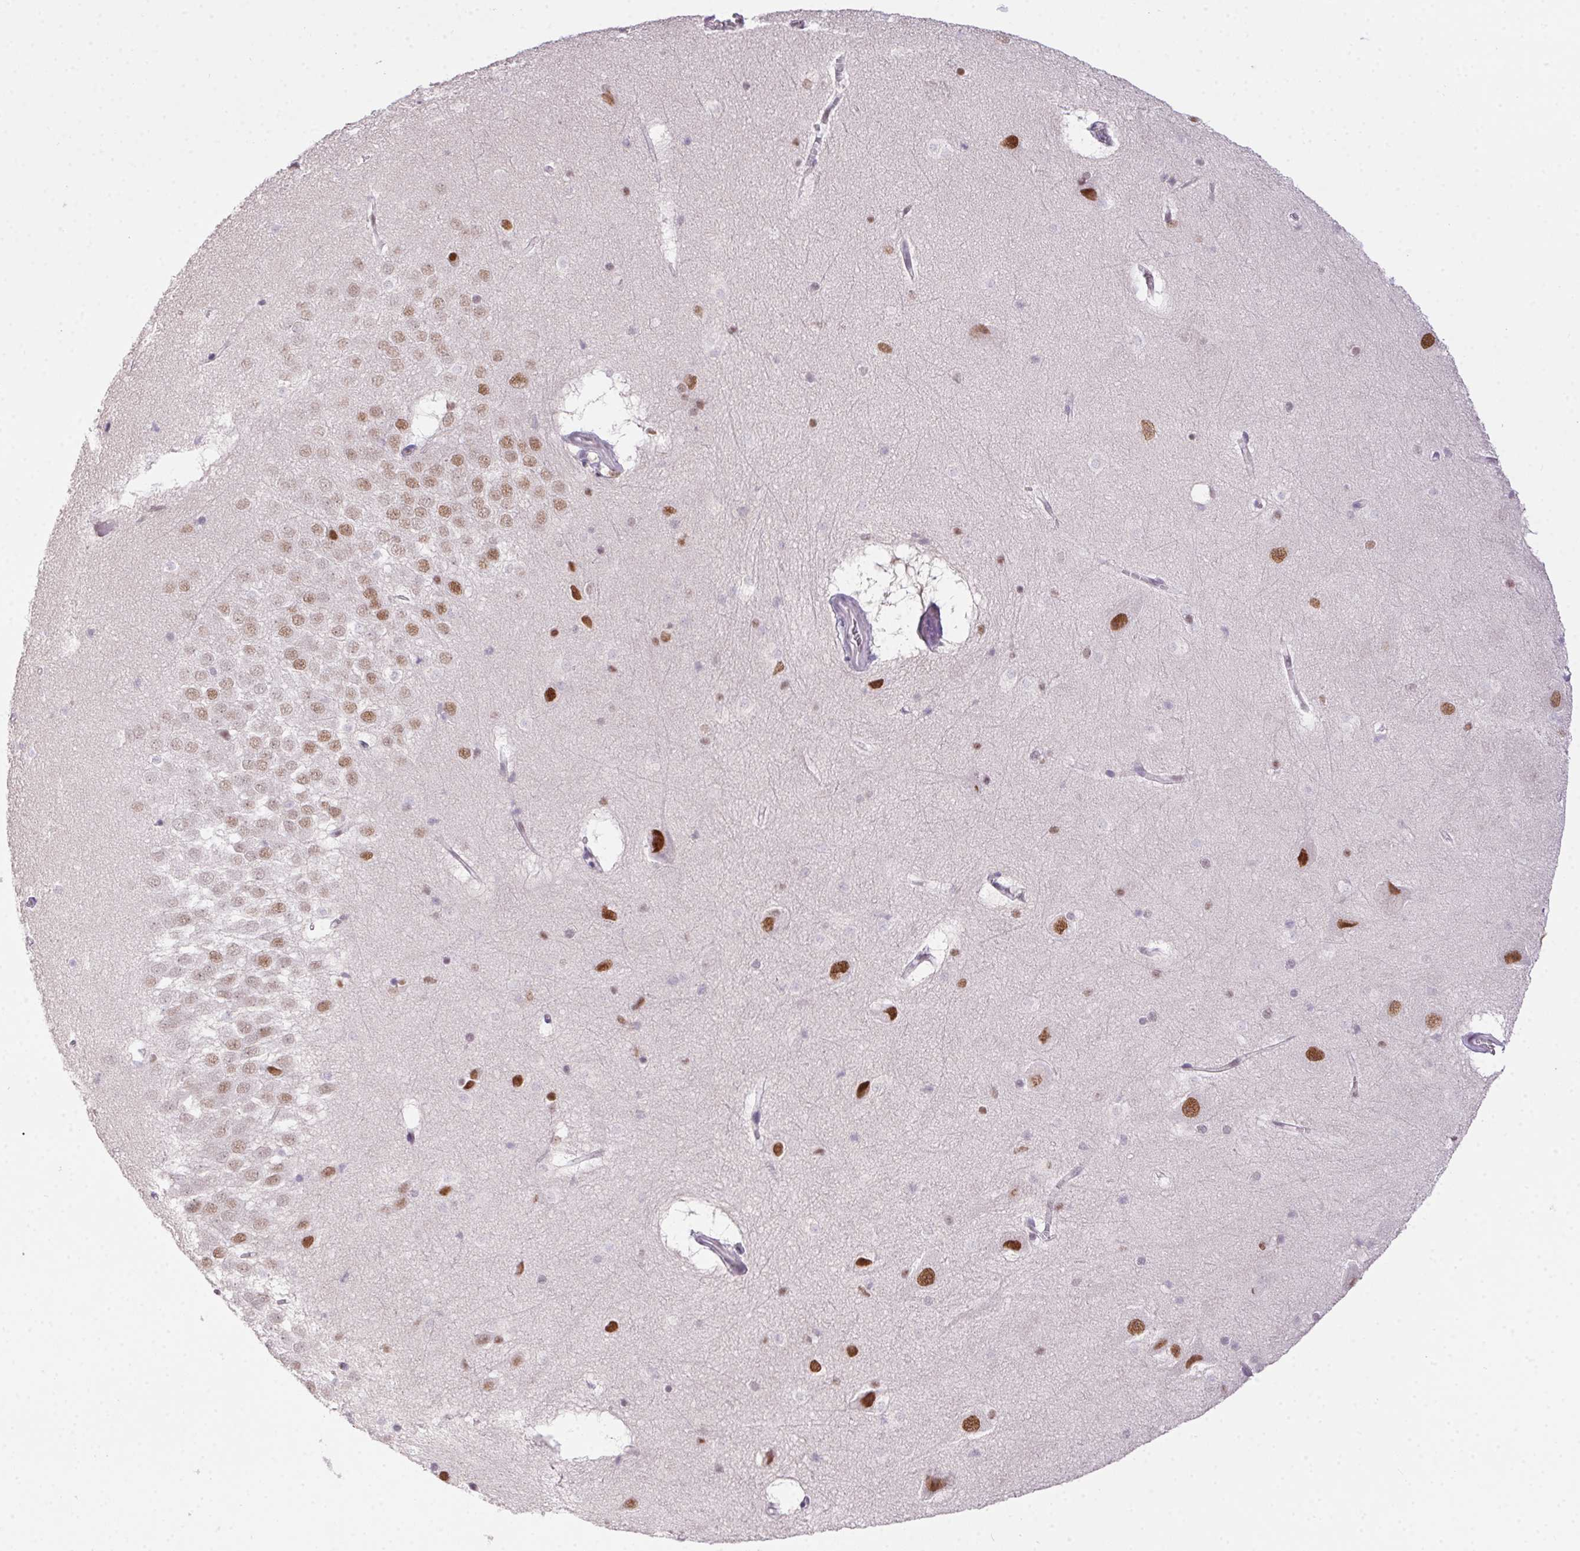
{"staining": {"intensity": "moderate", "quantity": "<25%", "location": "nuclear"}, "tissue": "hippocampus", "cell_type": "Glial cells", "image_type": "normal", "snomed": [{"axis": "morphology", "description": "Normal tissue, NOS"}, {"axis": "topography", "description": "Hippocampus"}], "caption": "Glial cells display low levels of moderate nuclear staining in approximately <25% of cells in unremarkable human hippocampus. (DAB (3,3'-diaminobenzidine) = brown stain, brightfield microscopy at high magnification).", "gene": "SP9", "patient": {"sex": "male", "age": 45}}